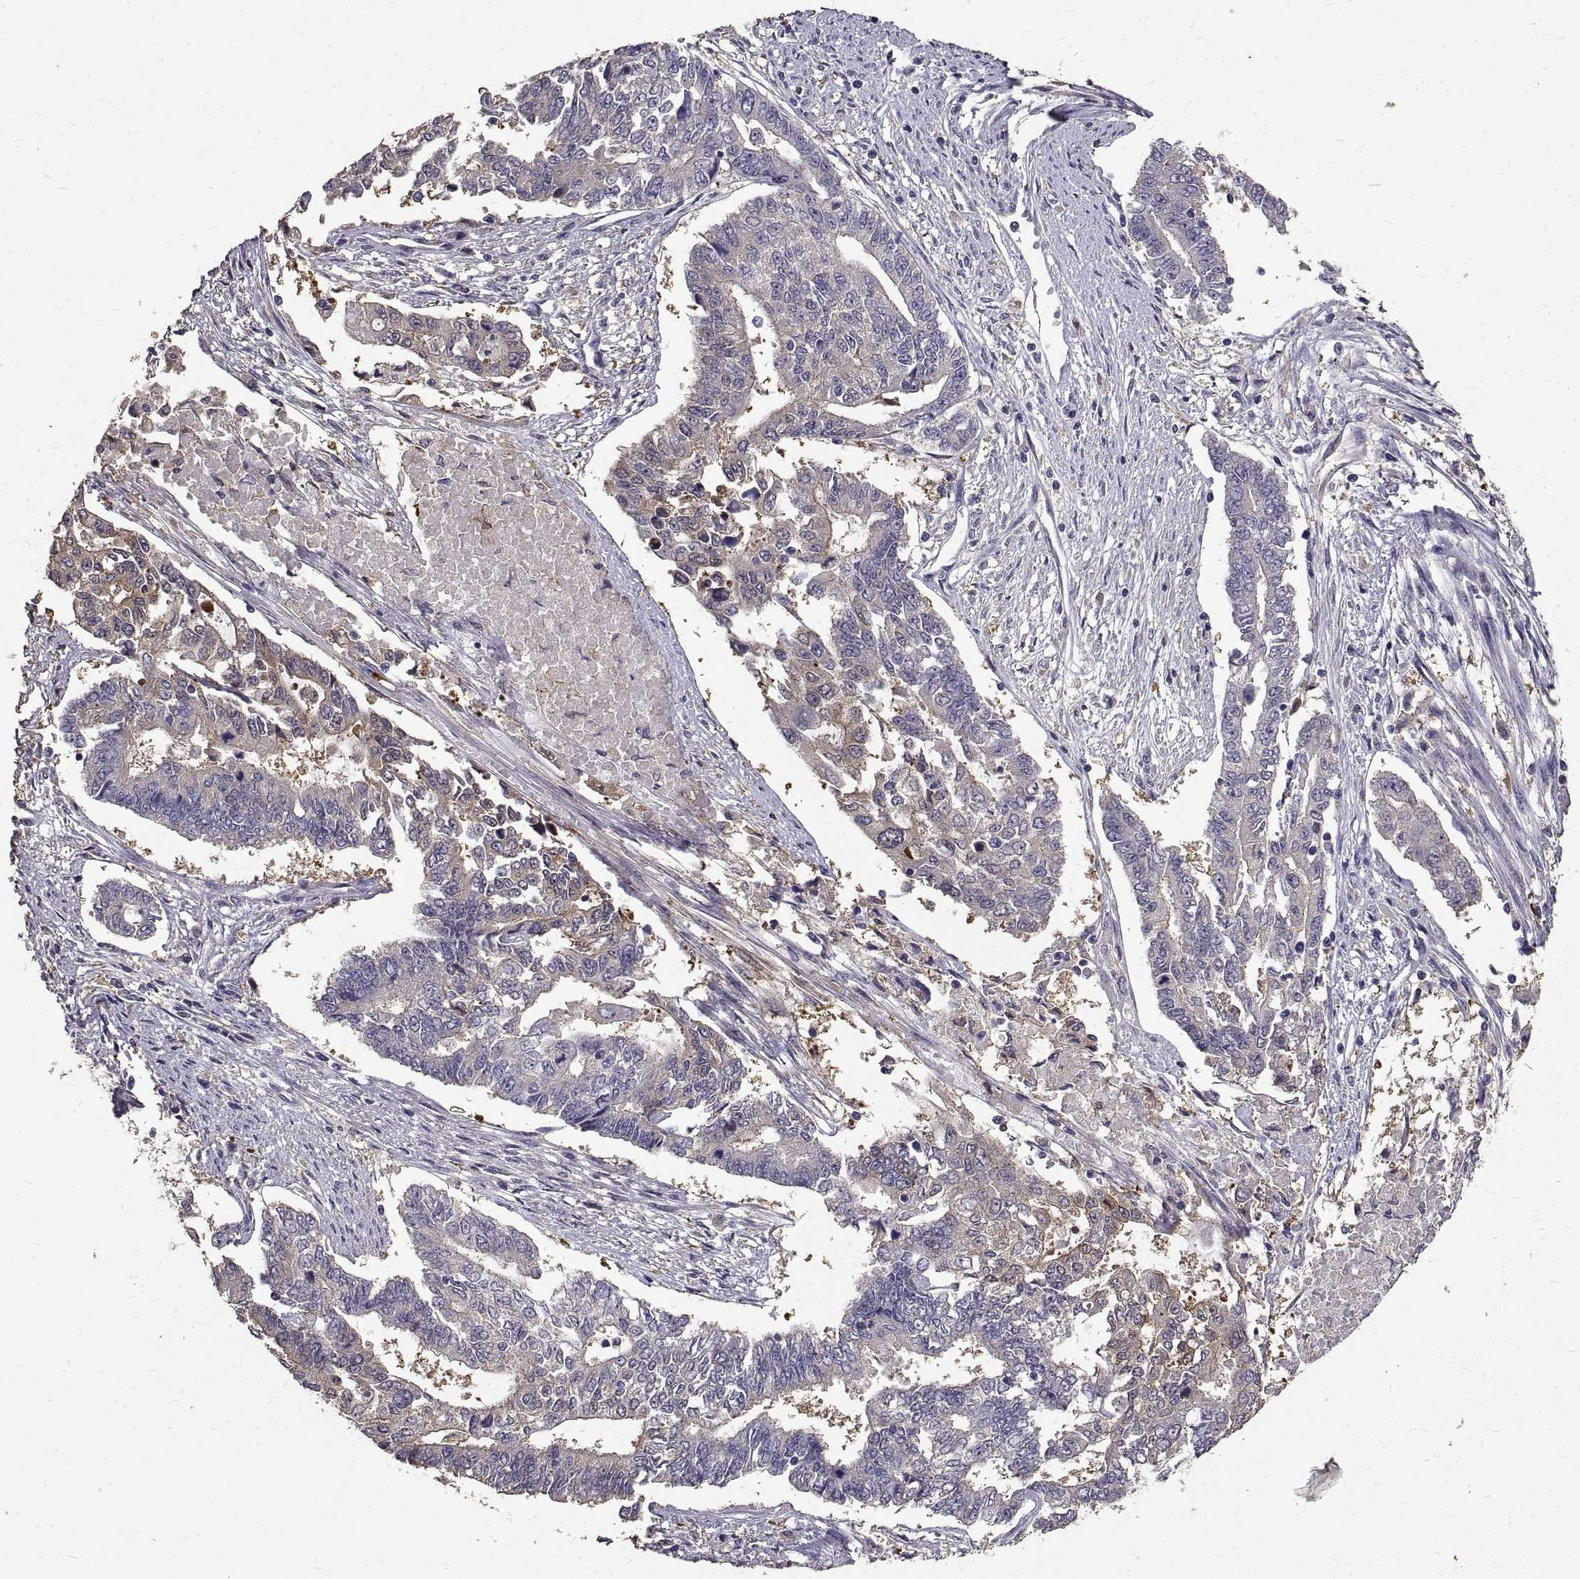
{"staining": {"intensity": "weak", "quantity": "<25%", "location": "cytoplasmic/membranous"}, "tissue": "endometrial cancer", "cell_type": "Tumor cells", "image_type": "cancer", "snomed": [{"axis": "morphology", "description": "Adenocarcinoma, NOS"}, {"axis": "topography", "description": "Uterus"}], "caption": "Photomicrograph shows no significant protein expression in tumor cells of endometrial cancer (adenocarcinoma).", "gene": "PEA15", "patient": {"sex": "female", "age": 59}}